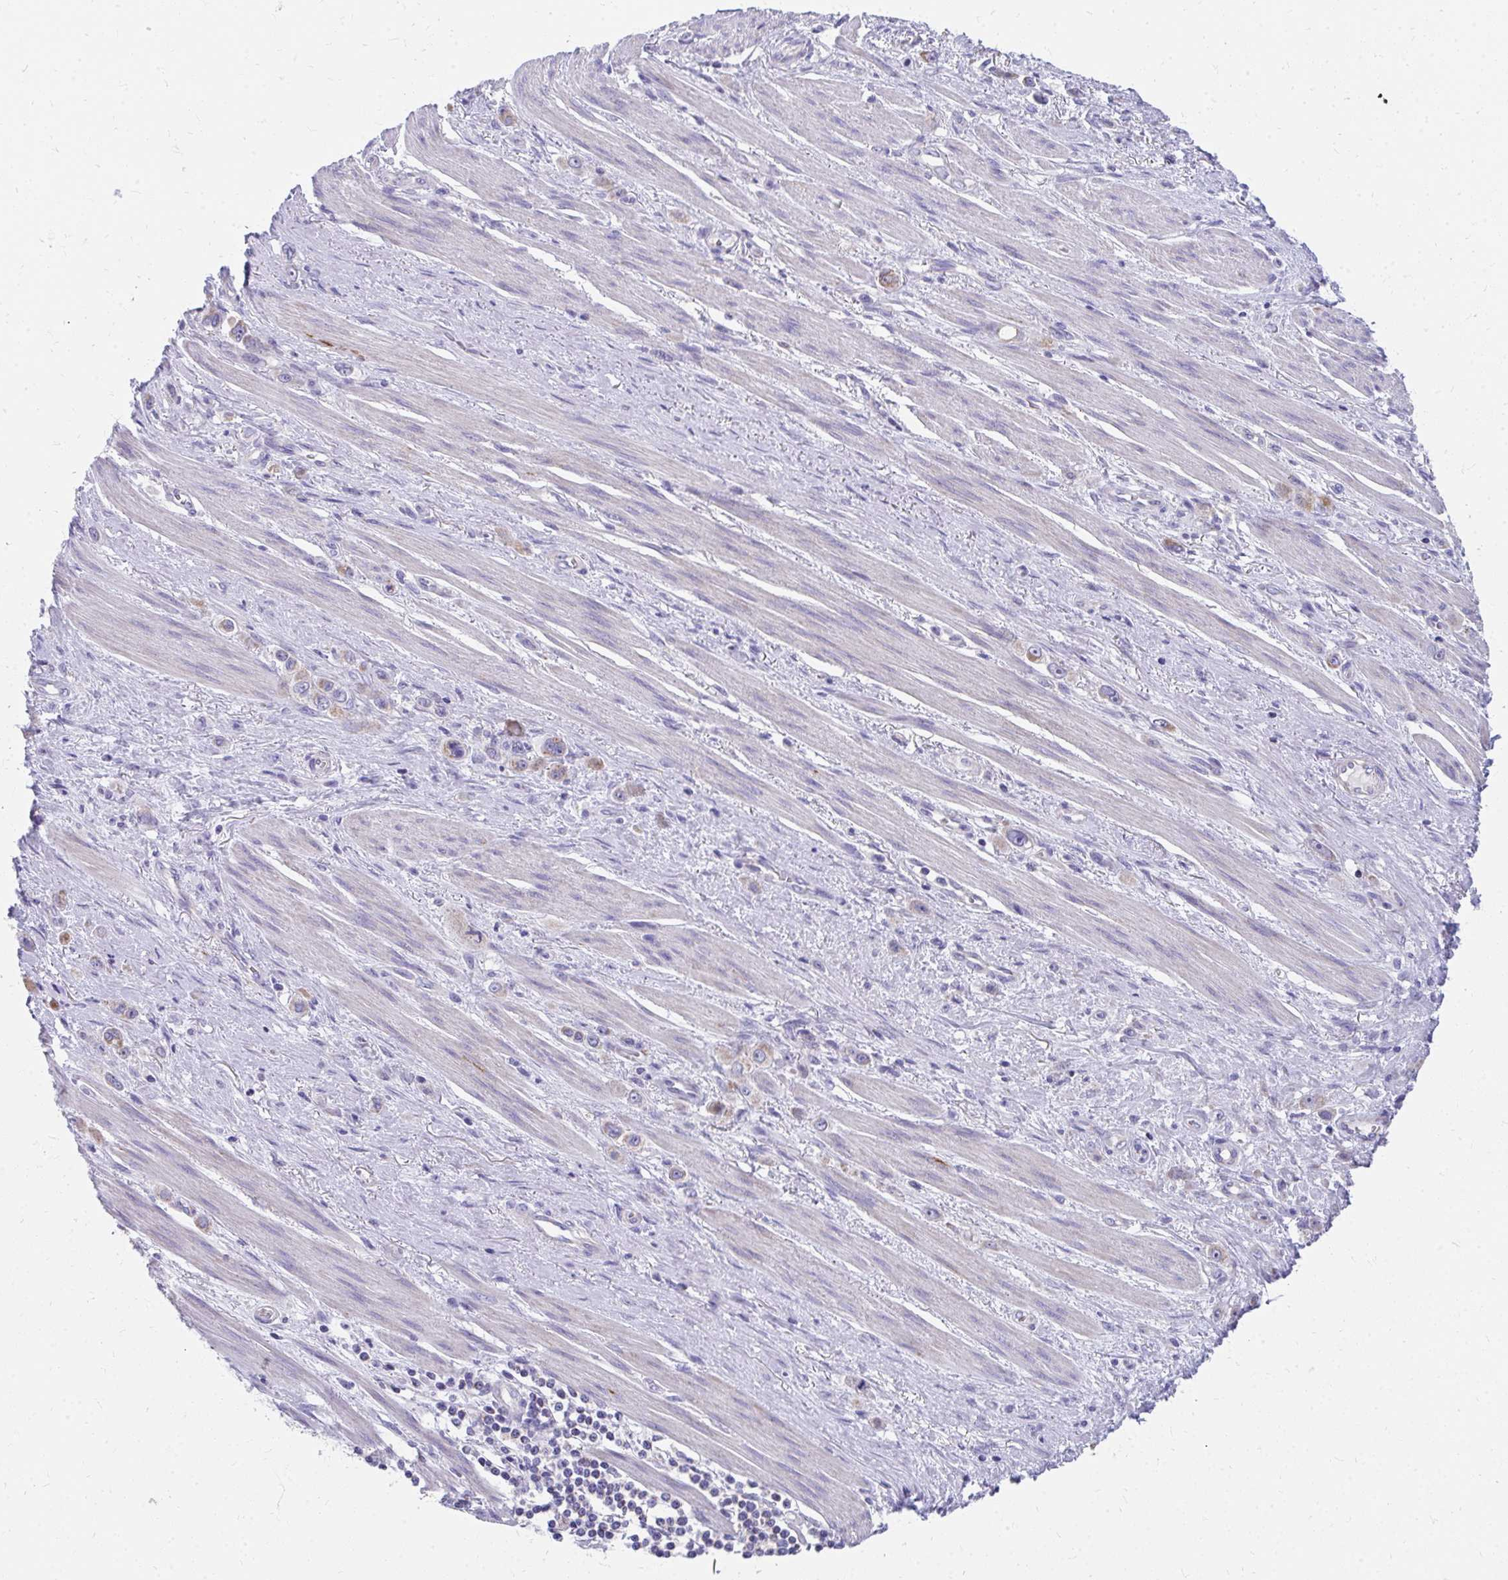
{"staining": {"intensity": "moderate", "quantity": "<25%", "location": "cytoplasmic/membranous"}, "tissue": "stomach cancer", "cell_type": "Tumor cells", "image_type": "cancer", "snomed": [{"axis": "morphology", "description": "Adenocarcinoma, NOS"}, {"axis": "topography", "description": "Stomach, upper"}], "caption": "A high-resolution photomicrograph shows IHC staining of stomach cancer, which exhibits moderate cytoplasmic/membranous staining in approximately <25% of tumor cells.", "gene": "IL37", "patient": {"sex": "male", "age": 75}}